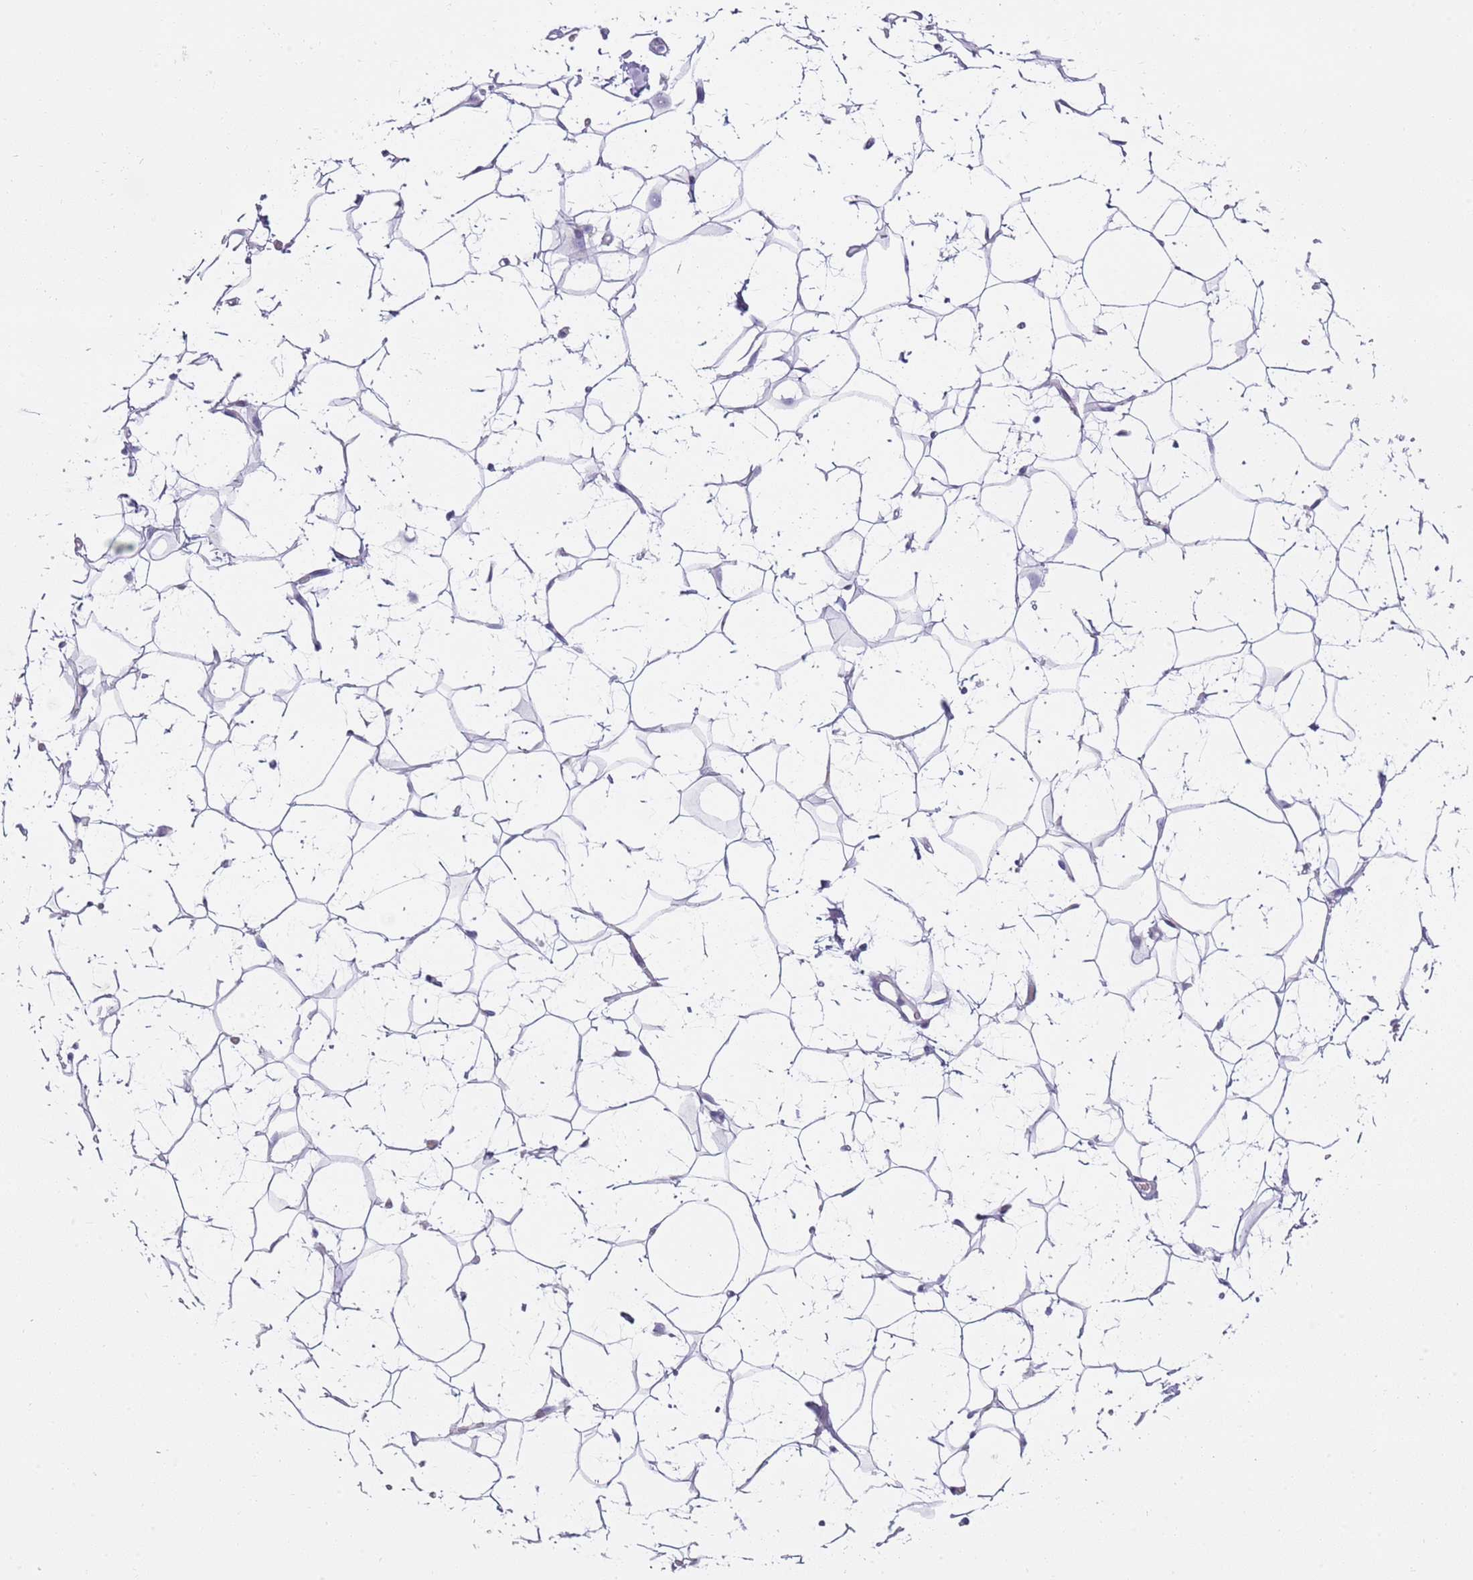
{"staining": {"intensity": "negative", "quantity": "none", "location": "none"}, "tissue": "adipose tissue", "cell_type": "Adipocytes", "image_type": "normal", "snomed": [{"axis": "morphology", "description": "Normal tissue, NOS"}, {"axis": "topography", "description": "Breast"}], "caption": "A micrograph of adipose tissue stained for a protein displays no brown staining in adipocytes. (Immunohistochemistry (ihc), brightfield microscopy, high magnification).", "gene": "CD177", "patient": {"sex": "female", "age": 26}}